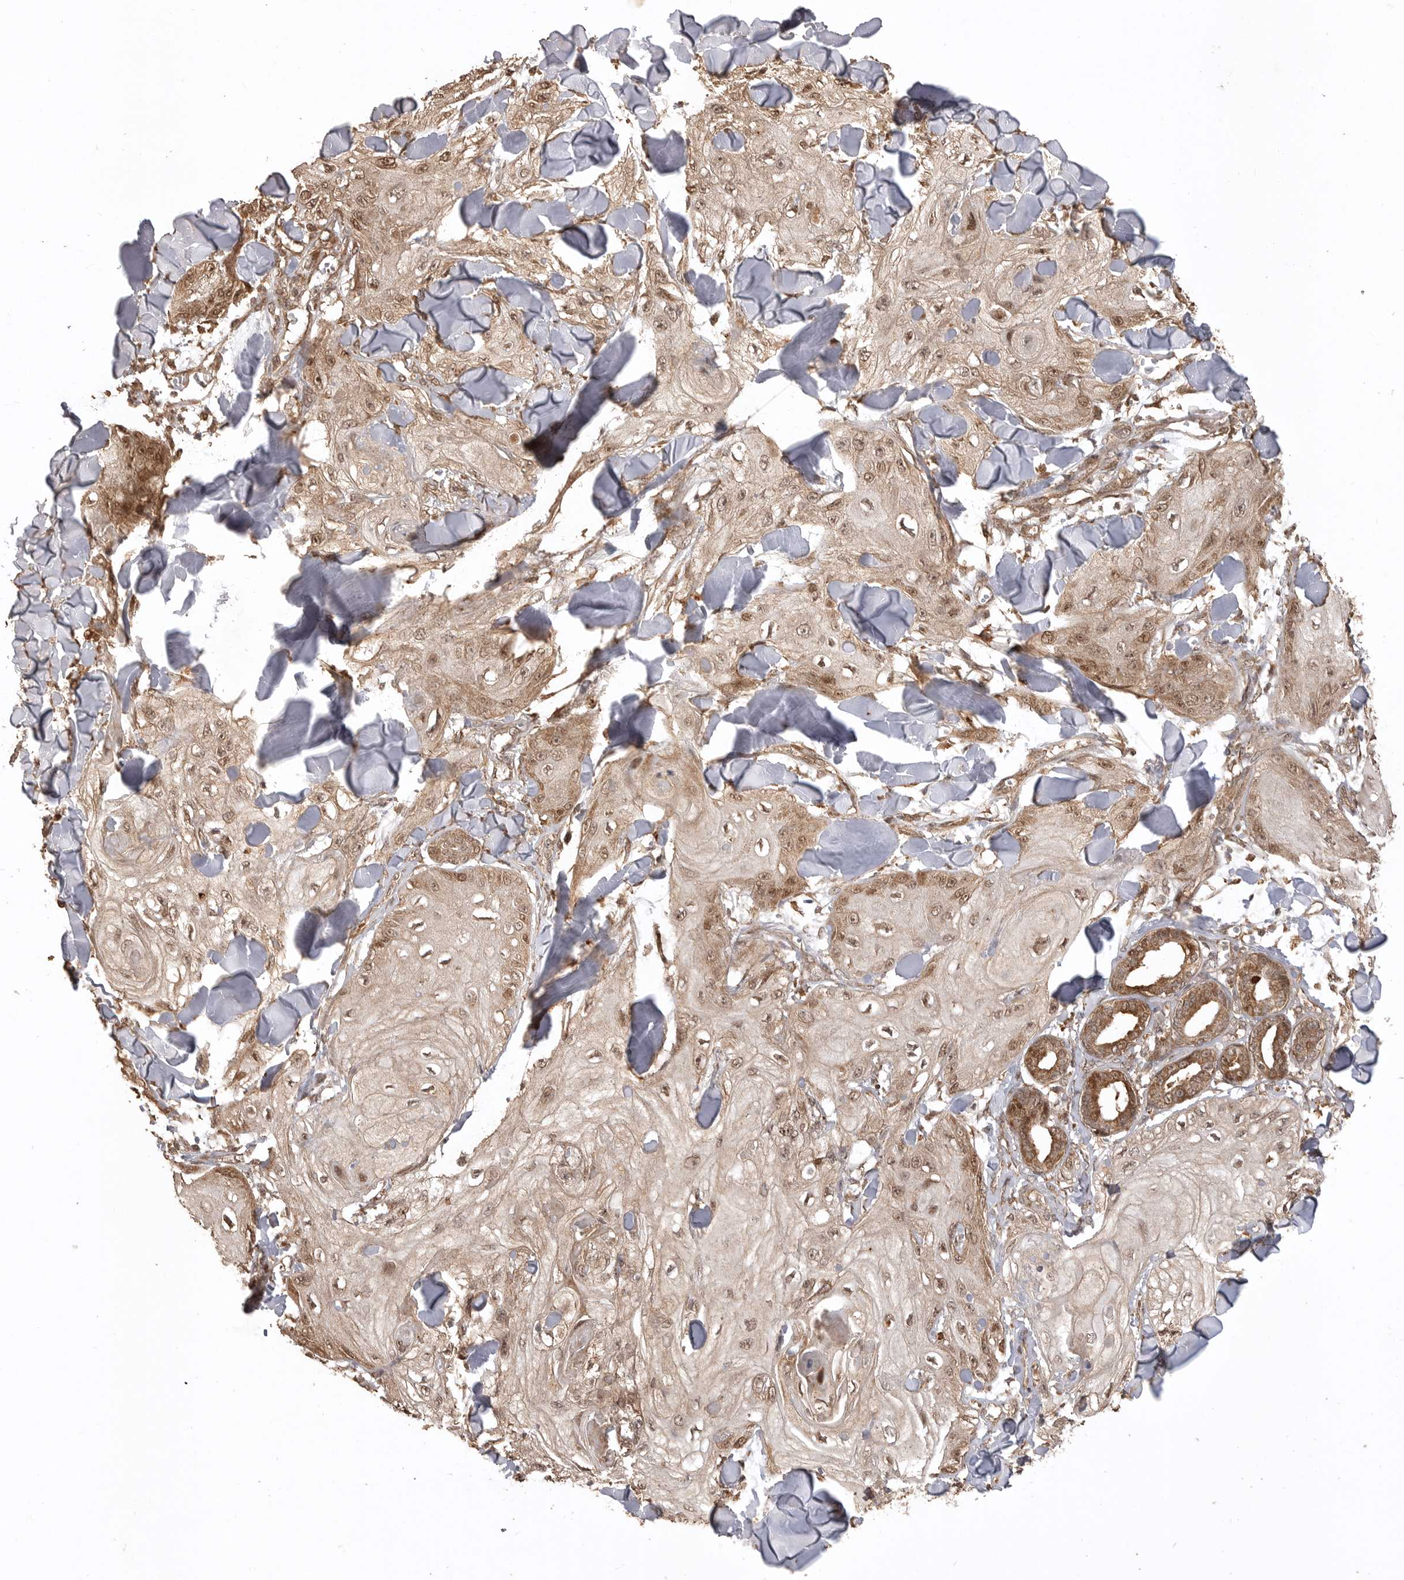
{"staining": {"intensity": "weak", "quantity": ">75%", "location": "cytoplasmic/membranous,nuclear"}, "tissue": "skin cancer", "cell_type": "Tumor cells", "image_type": "cancer", "snomed": [{"axis": "morphology", "description": "Squamous cell carcinoma, NOS"}, {"axis": "topography", "description": "Skin"}], "caption": "Tumor cells demonstrate weak cytoplasmic/membranous and nuclear expression in about >75% of cells in skin squamous cell carcinoma.", "gene": "BOC", "patient": {"sex": "male", "age": 74}}